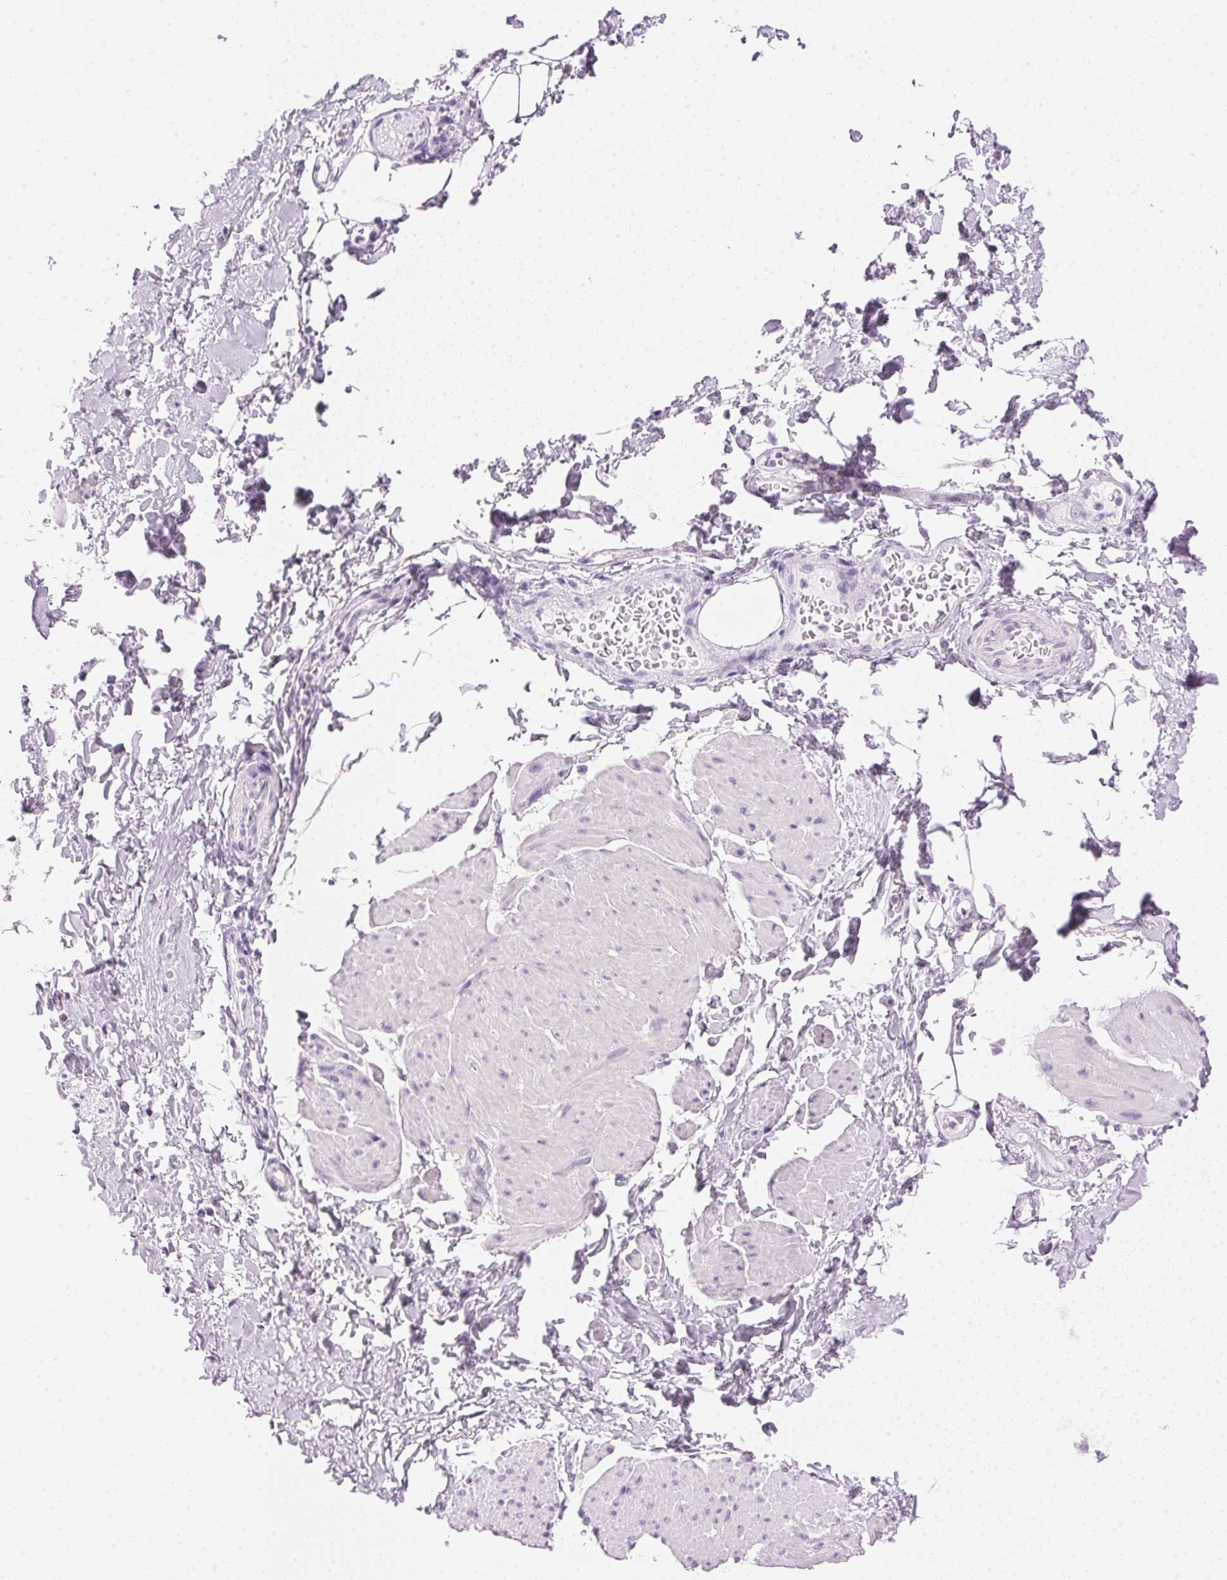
{"staining": {"intensity": "negative", "quantity": "none", "location": "none"}, "tissue": "adipose tissue", "cell_type": "Adipocytes", "image_type": "normal", "snomed": [{"axis": "morphology", "description": "Normal tissue, NOS"}, {"axis": "topography", "description": "Urinary bladder"}, {"axis": "topography", "description": "Peripheral nerve tissue"}], "caption": "High power microscopy histopathology image of an IHC micrograph of benign adipose tissue, revealing no significant staining in adipocytes.", "gene": "IGFBP1", "patient": {"sex": "female", "age": 60}}